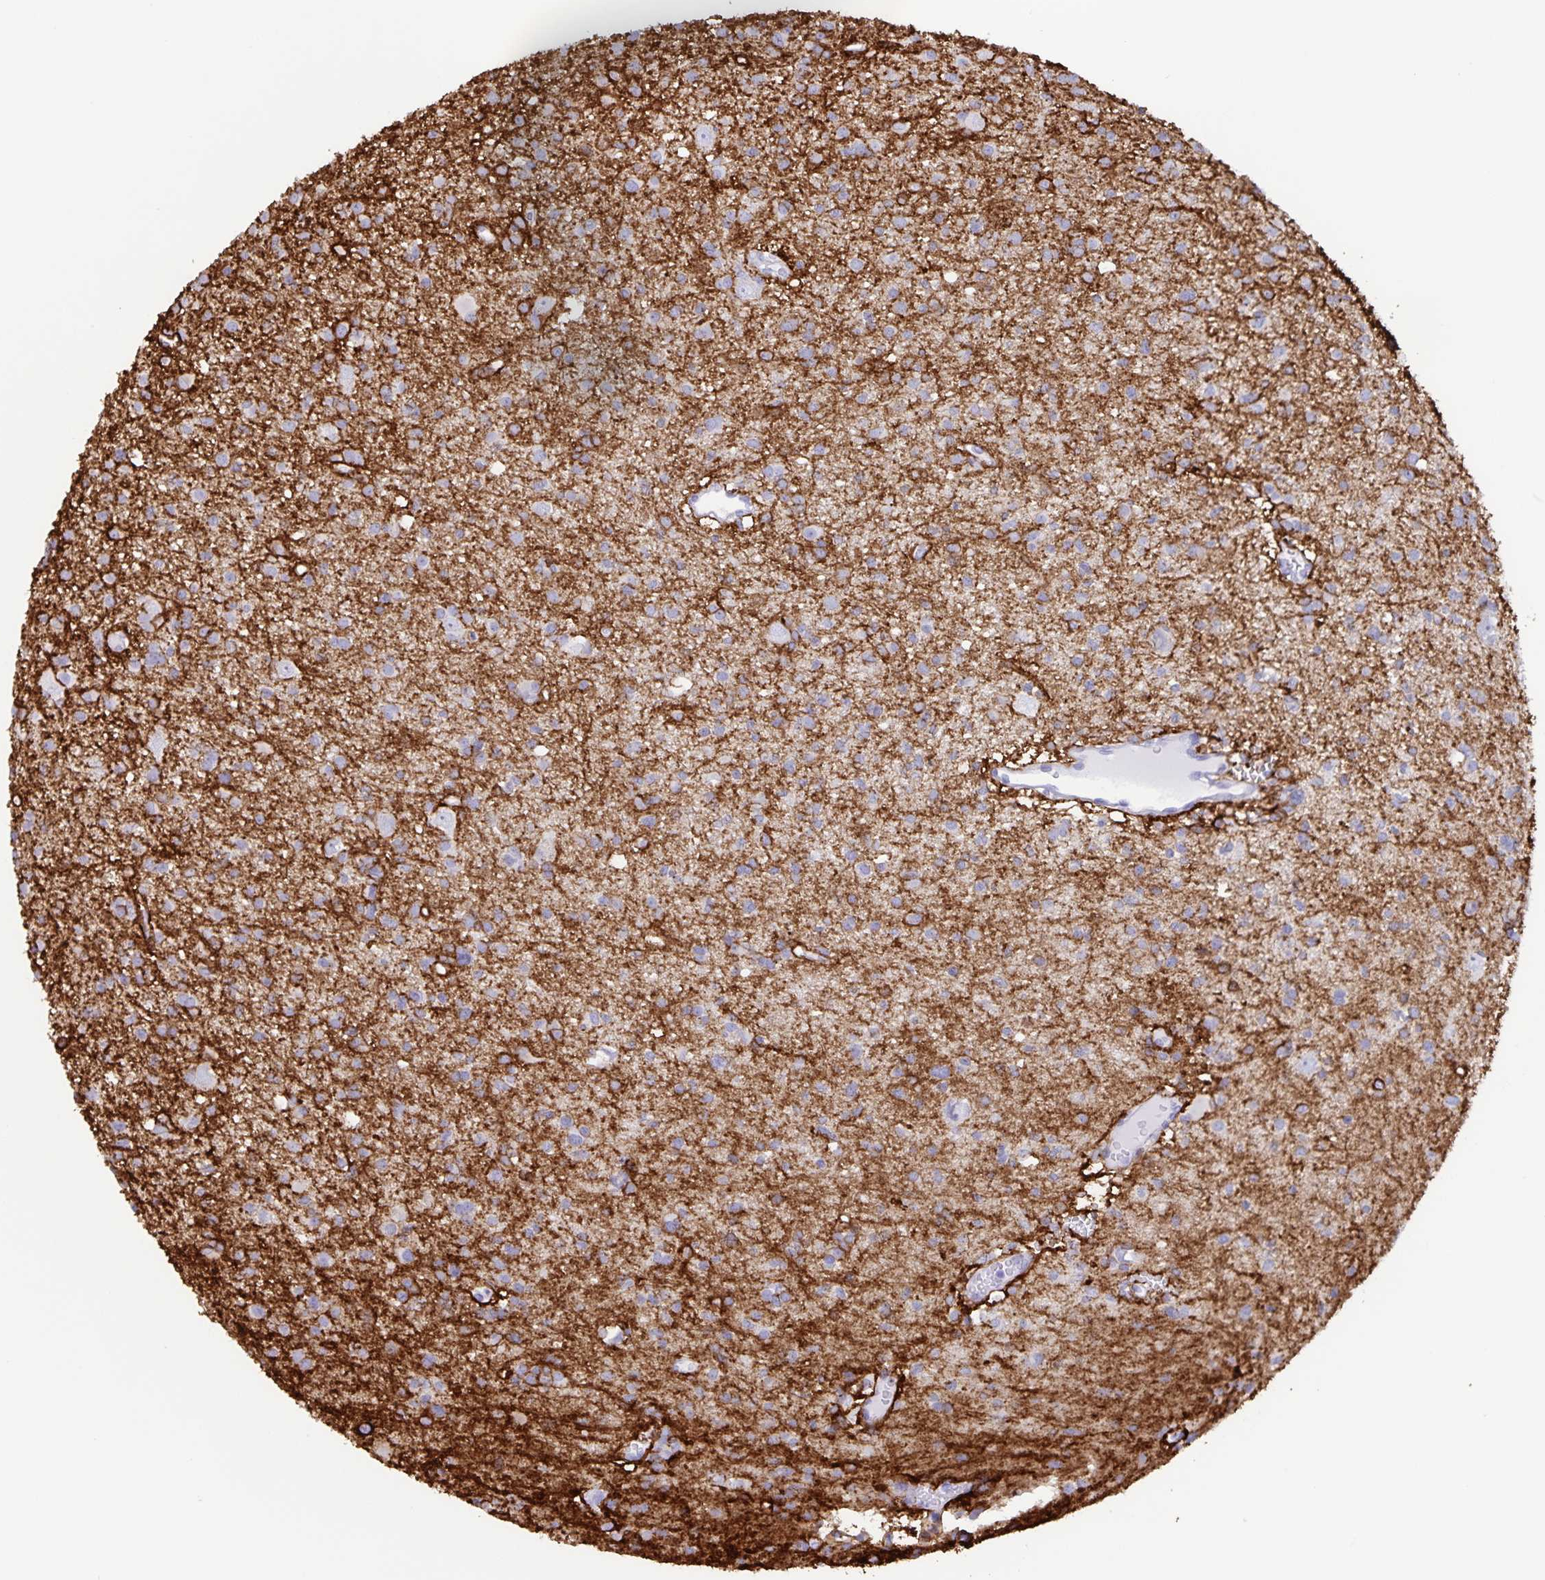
{"staining": {"intensity": "negative", "quantity": "none", "location": "none"}, "tissue": "glioma", "cell_type": "Tumor cells", "image_type": "cancer", "snomed": [{"axis": "morphology", "description": "Glioma, malignant, High grade"}, {"axis": "topography", "description": "Brain"}], "caption": "Immunohistochemical staining of malignant glioma (high-grade) displays no significant expression in tumor cells.", "gene": "AQP4", "patient": {"sex": "male", "age": 23}}